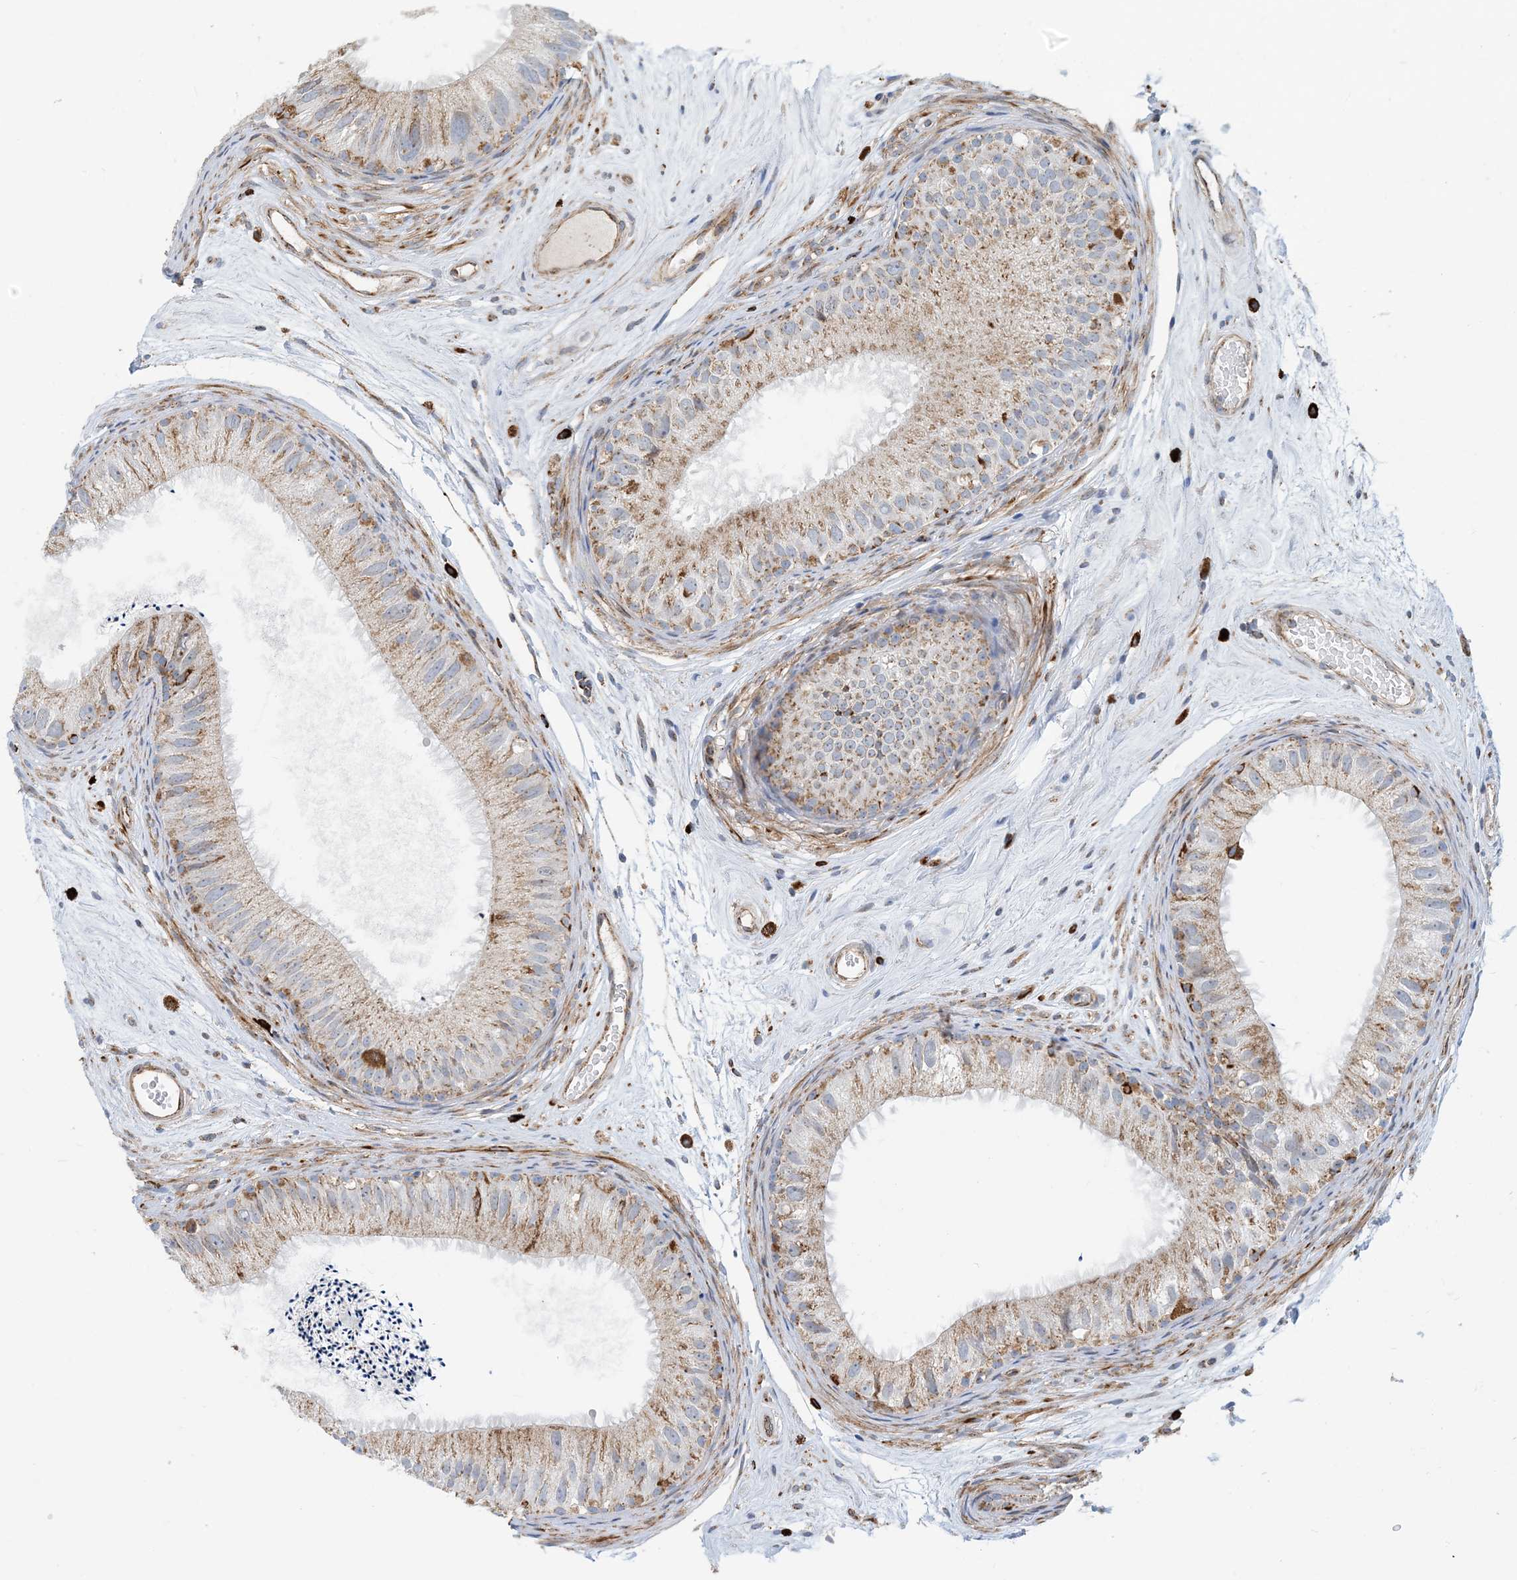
{"staining": {"intensity": "moderate", "quantity": "25%-75%", "location": "cytoplasmic/membranous"}, "tissue": "epididymis", "cell_type": "Glandular cells", "image_type": "normal", "snomed": [{"axis": "morphology", "description": "Normal tissue, NOS"}, {"axis": "topography", "description": "Epididymis"}], "caption": "A photomicrograph of human epididymis stained for a protein demonstrates moderate cytoplasmic/membranous brown staining in glandular cells.", "gene": "PCDHGA1", "patient": {"sex": "male", "age": 77}}